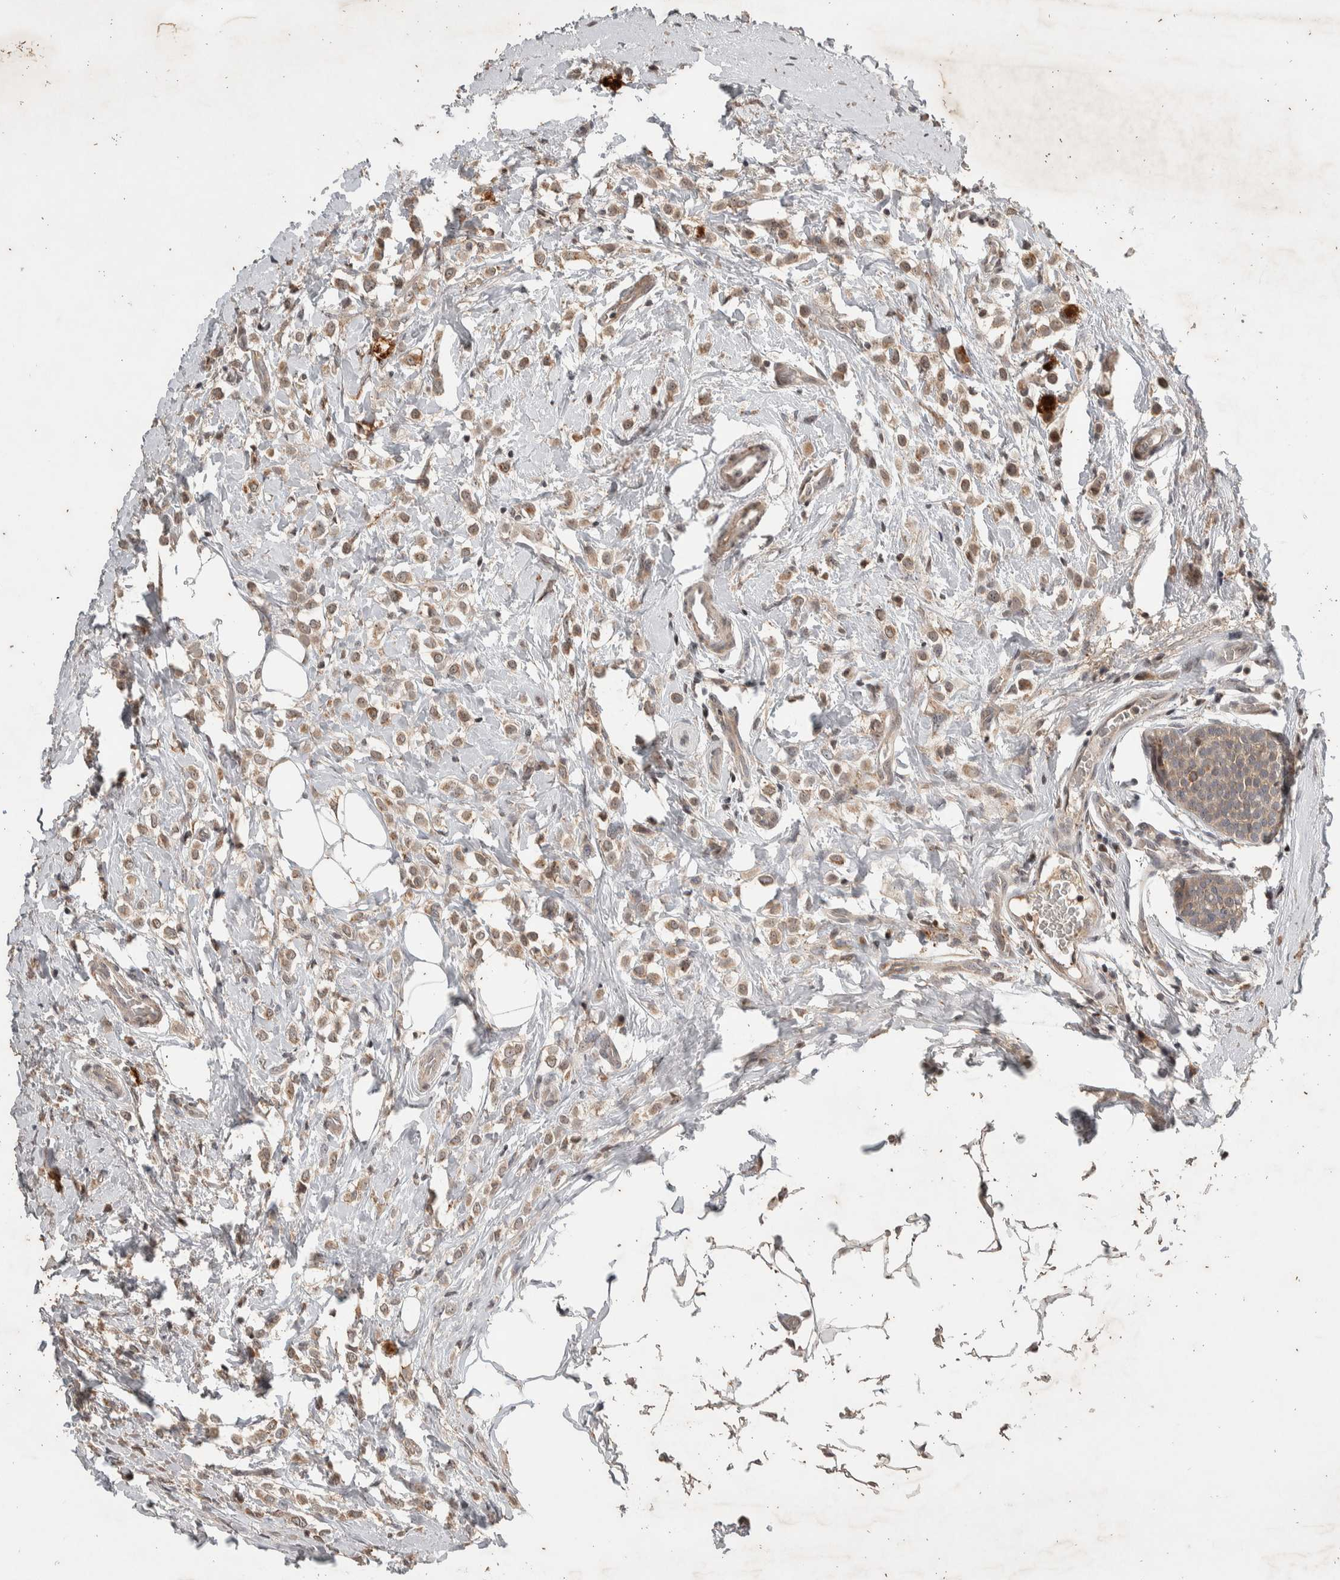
{"staining": {"intensity": "weak", "quantity": ">75%", "location": "cytoplasmic/membranous"}, "tissue": "breast cancer", "cell_type": "Tumor cells", "image_type": "cancer", "snomed": [{"axis": "morphology", "description": "Lobular carcinoma"}, {"axis": "topography", "description": "Breast"}], "caption": "Protein staining demonstrates weak cytoplasmic/membranous expression in about >75% of tumor cells in breast lobular carcinoma.", "gene": "ATXN7L1", "patient": {"sex": "female", "age": 50}}